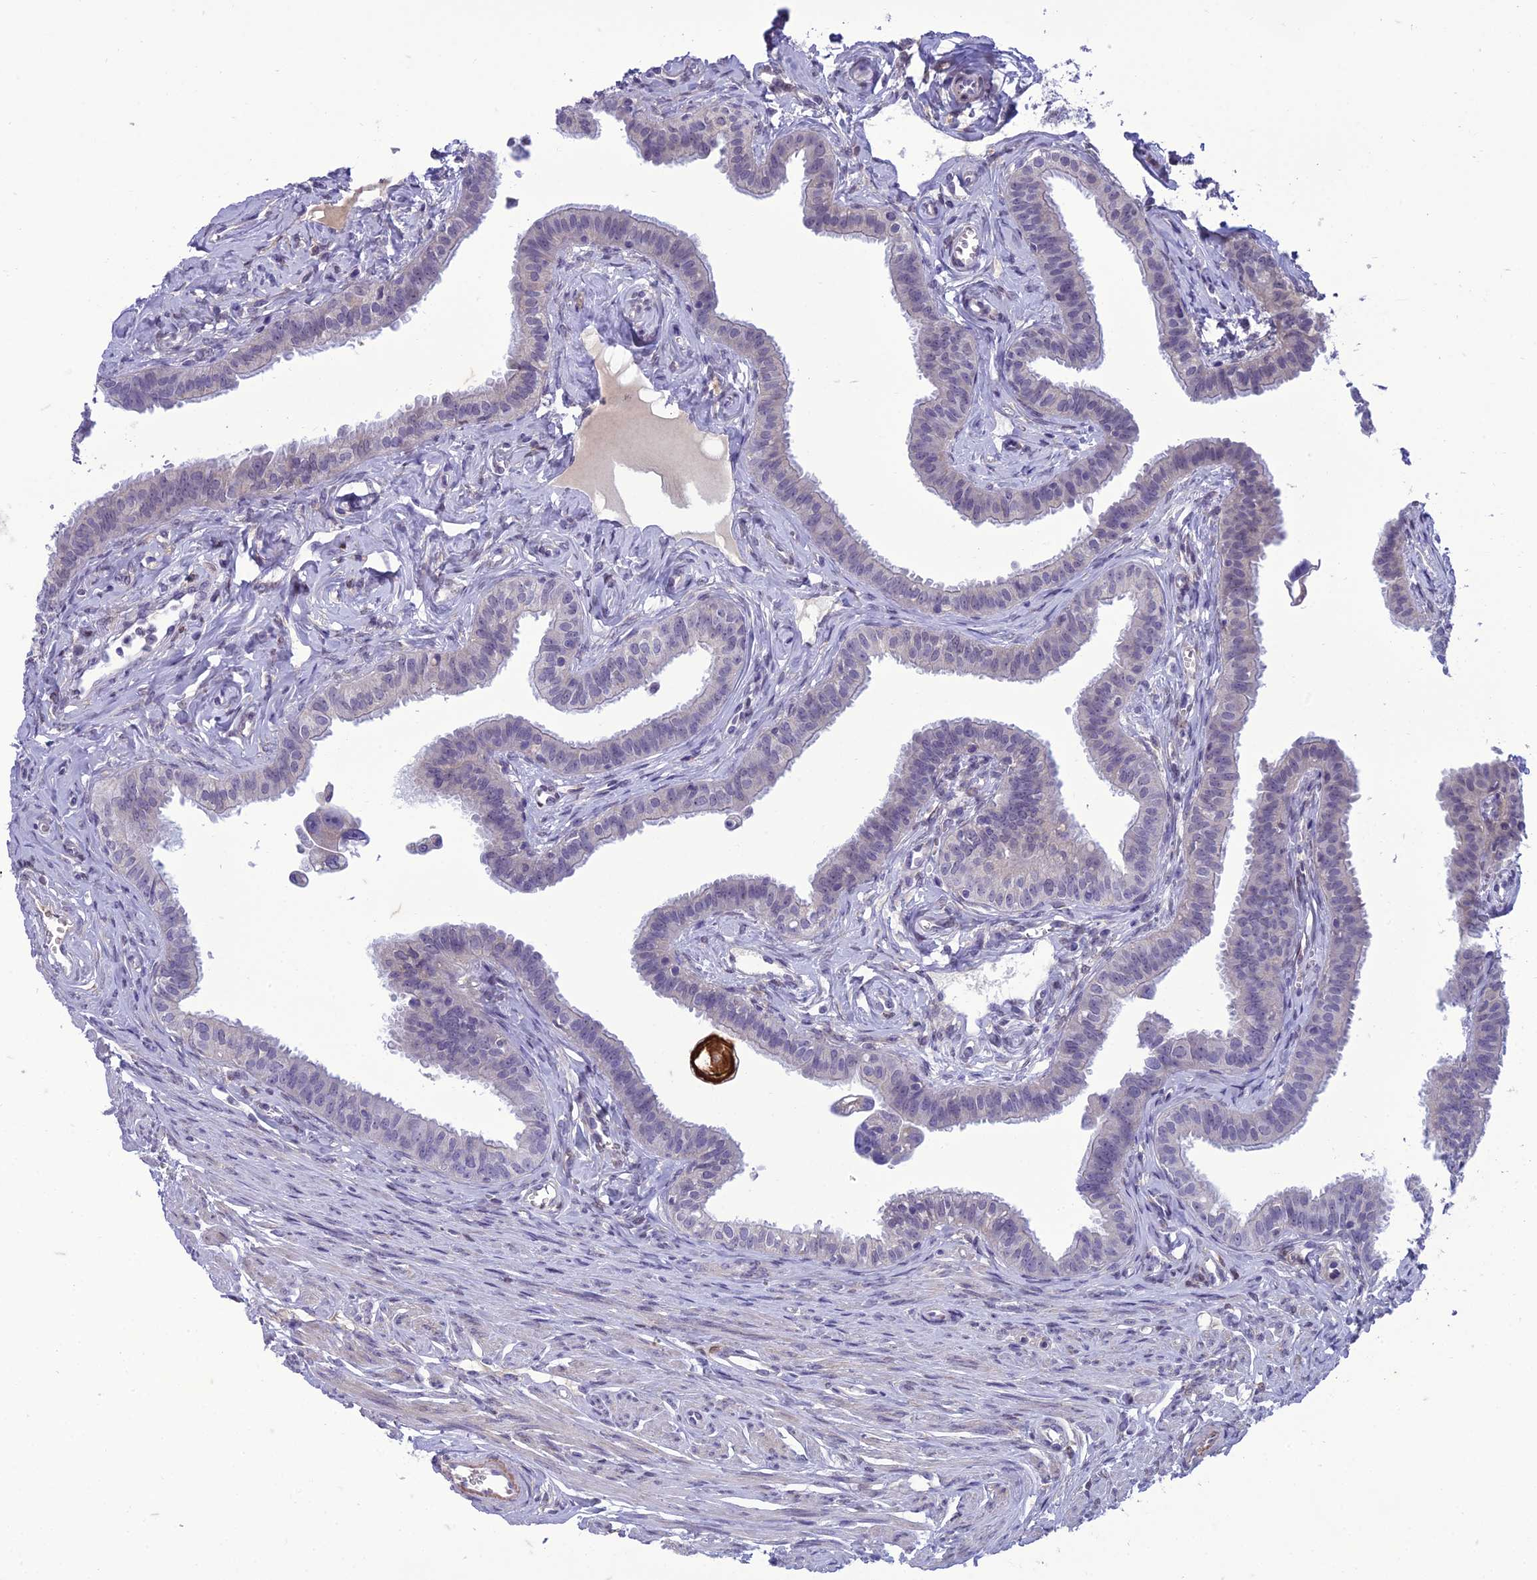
{"staining": {"intensity": "negative", "quantity": "none", "location": "none"}, "tissue": "fallopian tube", "cell_type": "Glandular cells", "image_type": "normal", "snomed": [{"axis": "morphology", "description": "Normal tissue, NOS"}, {"axis": "morphology", "description": "Carcinoma, NOS"}, {"axis": "topography", "description": "Fallopian tube"}, {"axis": "topography", "description": "Ovary"}], "caption": "Immunohistochemistry (IHC) photomicrograph of benign fallopian tube stained for a protein (brown), which exhibits no expression in glandular cells. (DAB immunohistochemistry (IHC) visualized using brightfield microscopy, high magnification).", "gene": "ANKS4B", "patient": {"sex": "female", "age": 59}}